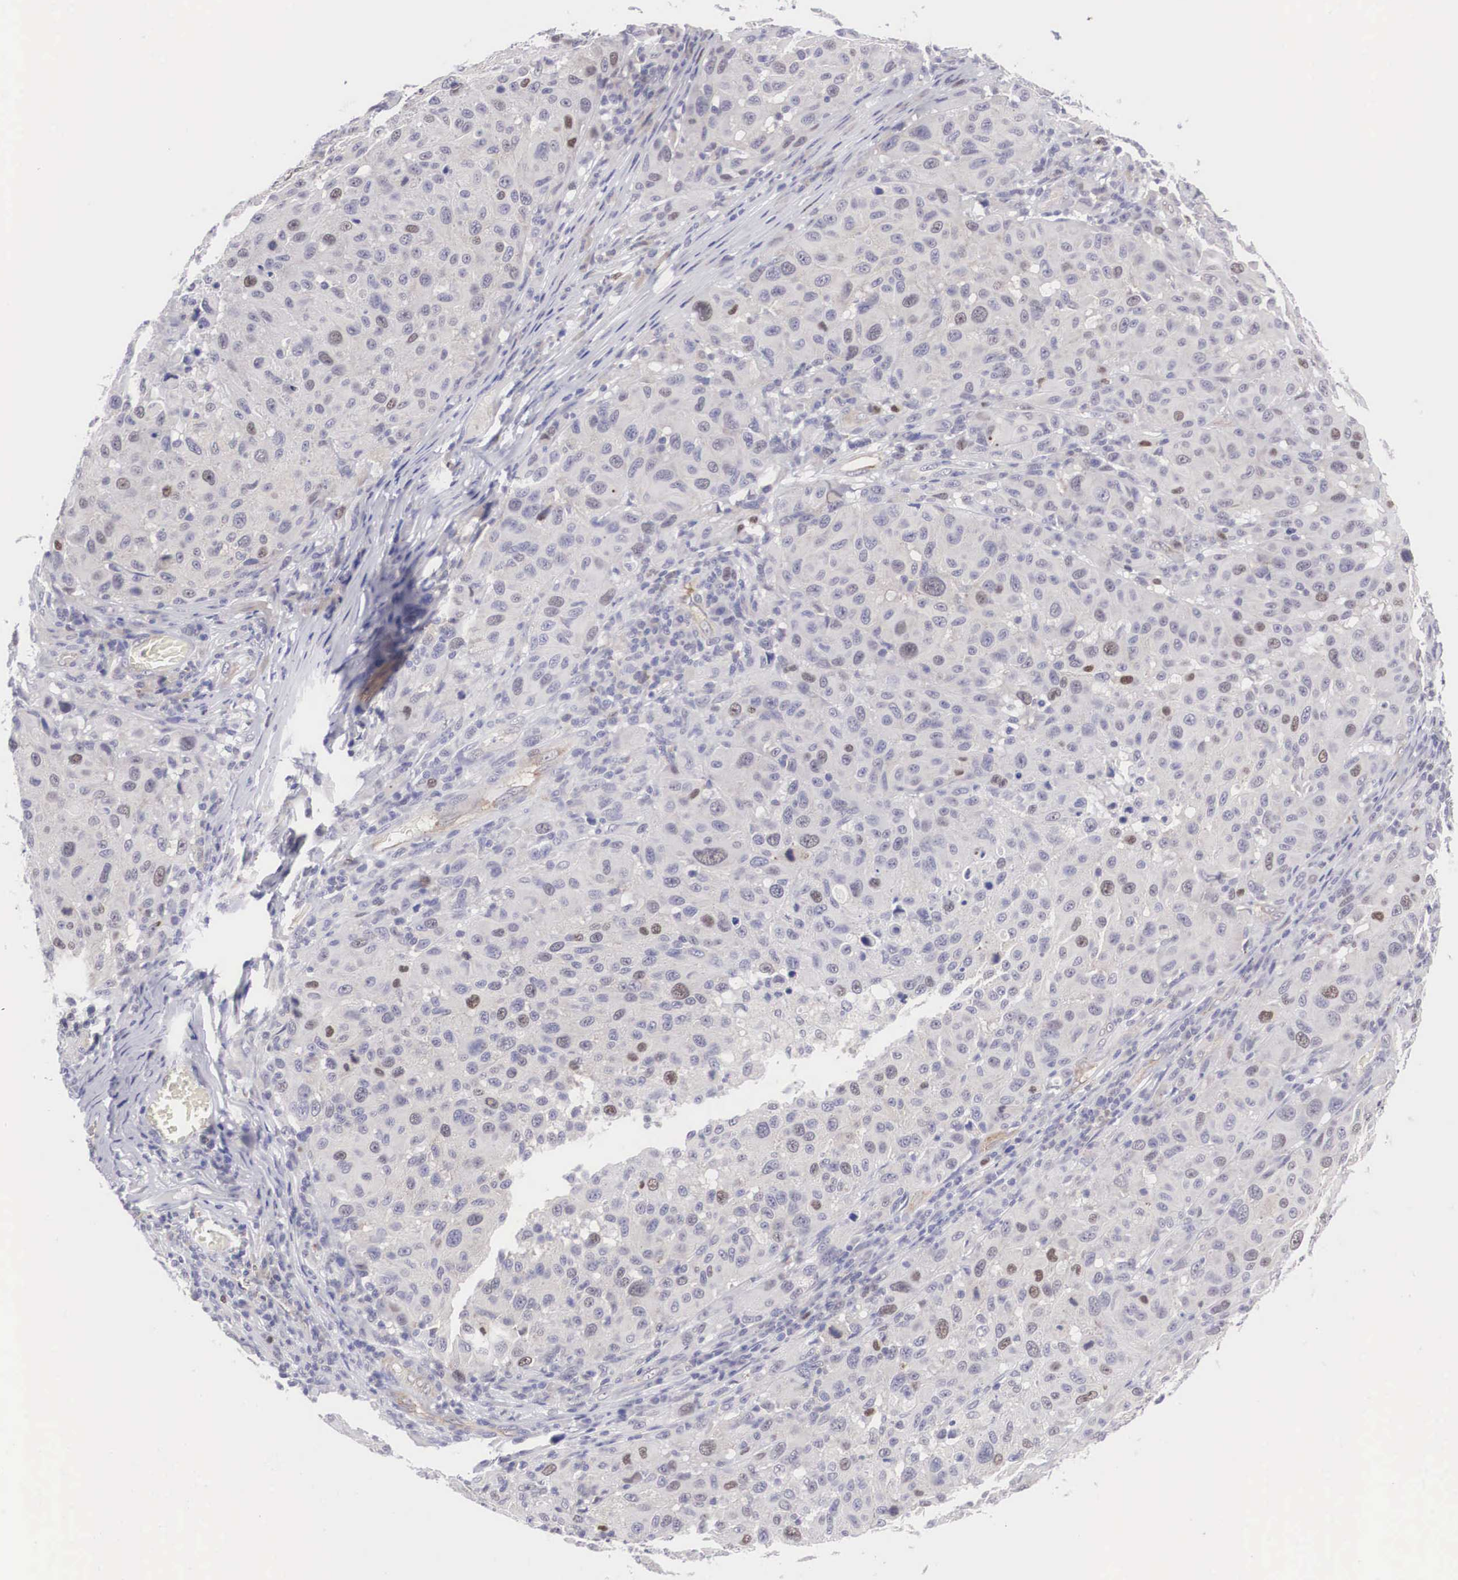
{"staining": {"intensity": "negative", "quantity": "none", "location": "none"}, "tissue": "melanoma", "cell_type": "Tumor cells", "image_type": "cancer", "snomed": [{"axis": "morphology", "description": "Malignant melanoma, NOS"}, {"axis": "topography", "description": "Skin"}], "caption": "Malignant melanoma was stained to show a protein in brown. There is no significant staining in tumor cells. The staining was performed using DAB to visualize the protein expression in brown, while the nuclei were stained in blue with hematoxylin (Magnification: 20x).", "gene": "MAST4", "patient": {"sex": "female", "age": 77}}